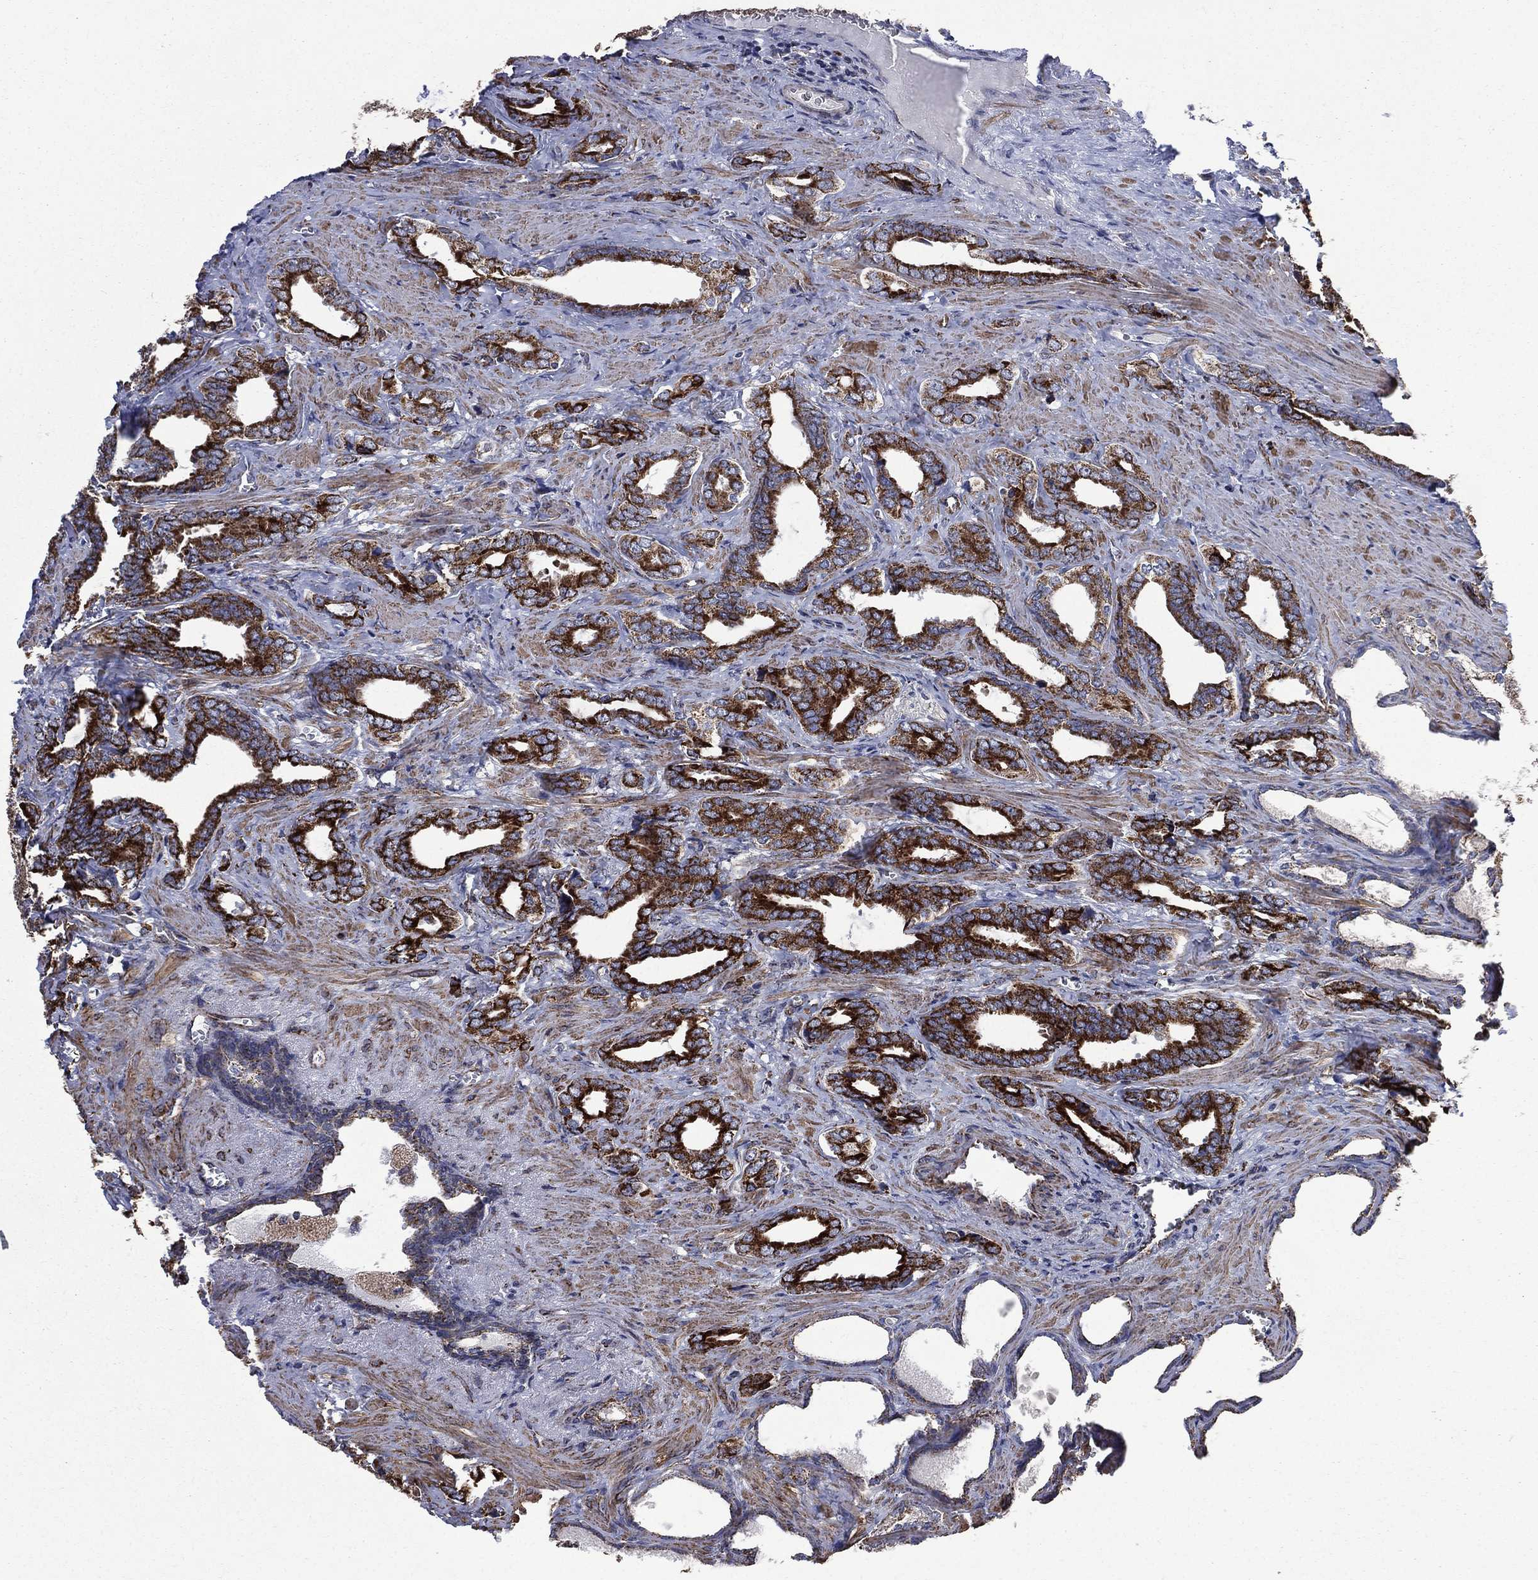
{"staining": {"intensity": "strong", "quantity": ">75%", "location": "cytoplasmic/membranous"}, "tissue": "prostate cancer", "cell_type": "Tumor cells", "image_type": "cancer", "snomed": [{"axis": "morphology", "description": "Adenocarcinoma, NOS"}, {"axis": "topography", "description": "Prostate"}], "caption": "Immunohistochemical staining of human prostate cancer demonstrates high levels of strong cytoplasmic/membranous protein positivity in approximately >75% of tumor cells.", "gene": "GOT2", "patient": {"sex": "male", "age": 66}}